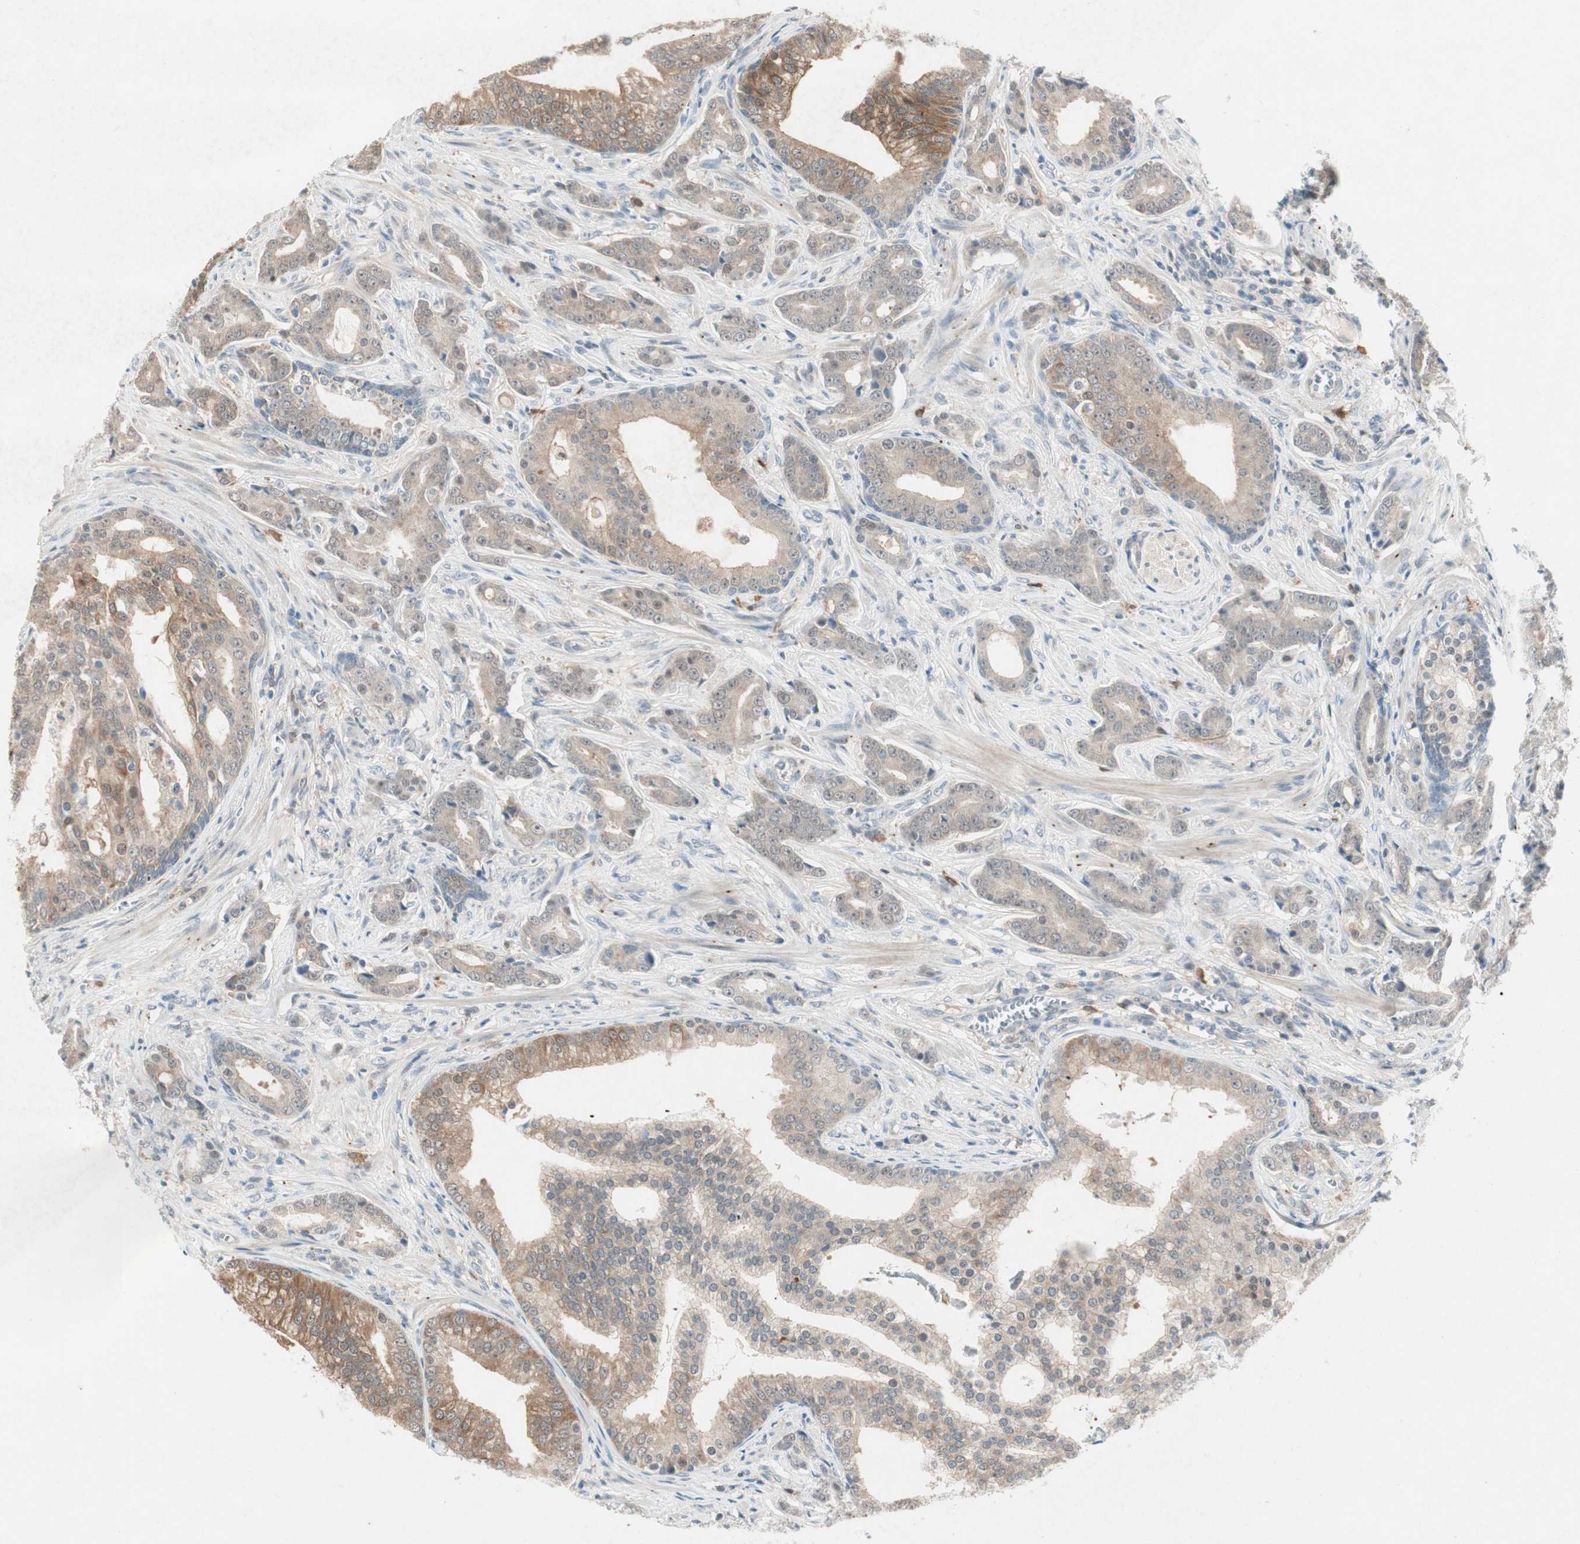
{"staining": {"intensity": "moderate", "quantity": ">75%", "location": "cytoplasmic/membranous"}, "tissue": "prostate cancer", "cell_type": "Tumor cells", "image_type": "cancer", "snomed": [{"axis": "morphology", "description": "Adenocarcinoma, Low grade"}, {"axis": "topography", "description": "Prostate"}], "caption": "Approximately >75% of tumor cells in prostate cancer (low-grade adenocarcinoma) exhibit moderate cytoplasmic/membranous protein expression as visualized by brown immunohistochemical staining.", "gene": "RTL6", "patient": {"sex": "male", "age": 58}}